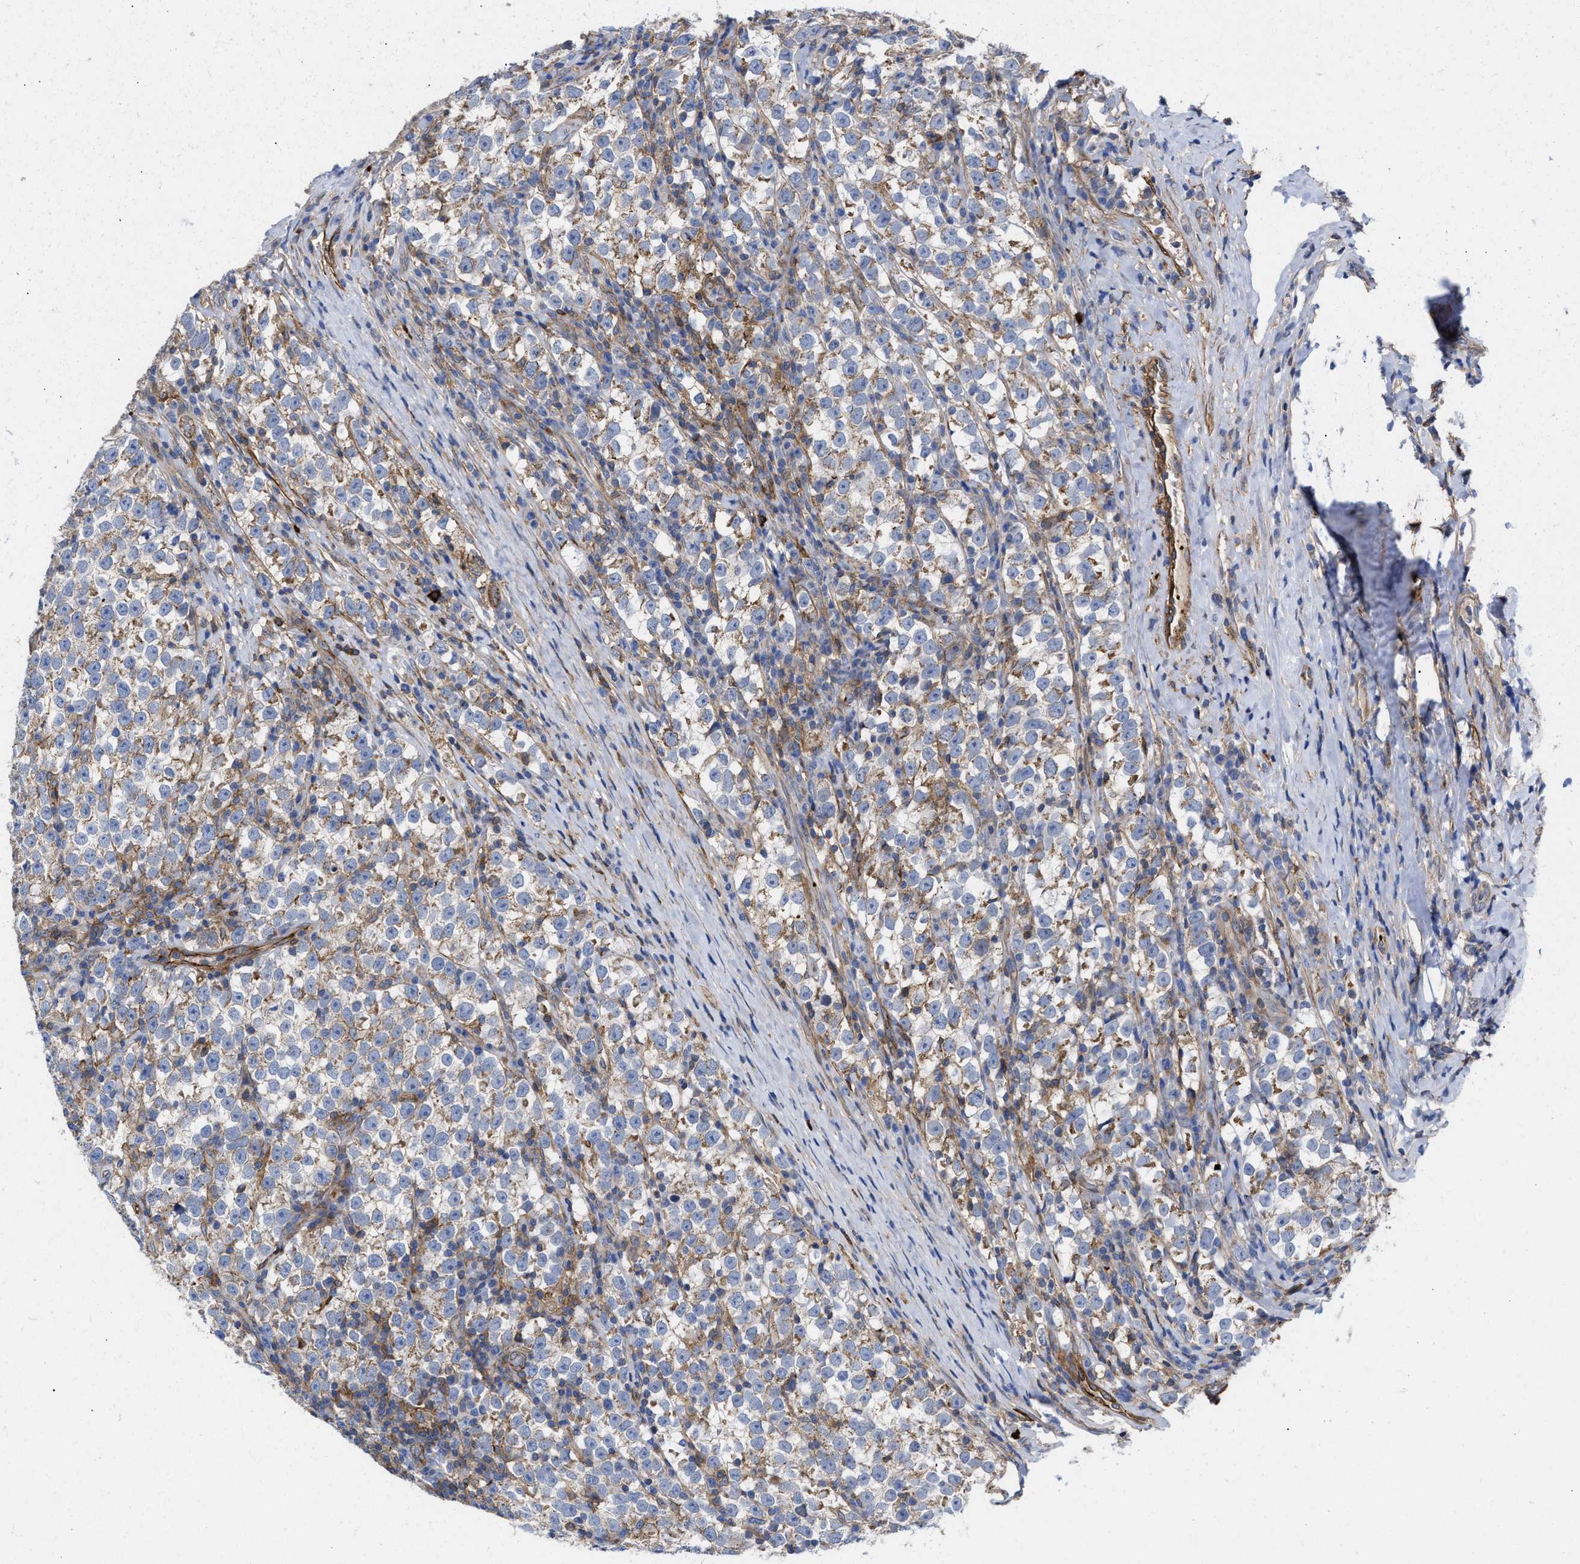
{"staining": {"intensity": "negative", "quantity": "none", "location": "none"}, "tissue": "testis cancer", "cell_type": "Tumor cells", "image_type": "cancer", "snomed": [{"axis": "morphology", "description": "Normal tissue, NOS"}, {"axis": "morphology", "description": "Seminoma, NOS"}, {"axis": "topography", "description": "Testis"}], "caption": "This is an immunohistochemistry histopathology image of human testis cancer. There is no positivity in tumor cells.", "gene": "HS3ST5", "patient": {"sex": "male", "age": 43}}